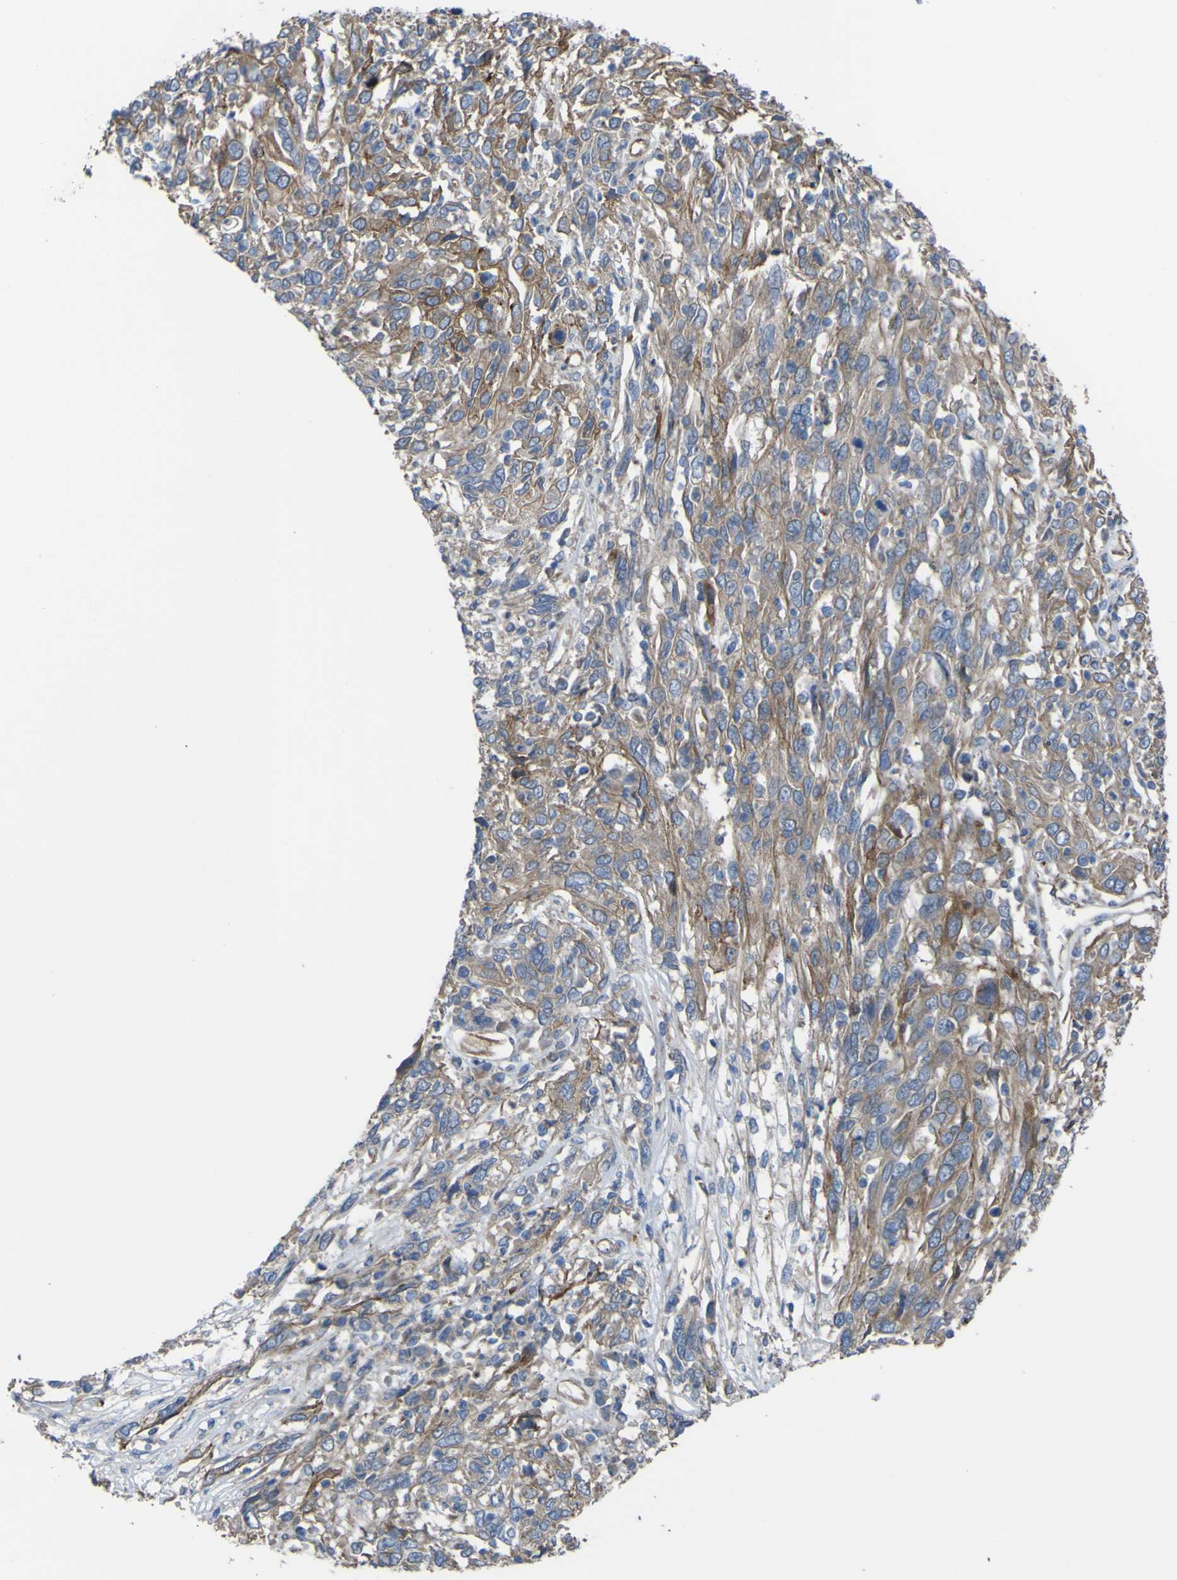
{"staining": {"intensity": "weak", "quantity": ">75%", "location": "cytoplasmic/membranous"}, "tissue": "cervical cancer", "cell_type": "Tumor cells", "image_type": "cancer", "snomed": [{"axis": "morphology", "description": "Squamous cell carcinoma, NOS"}, {"axis": "topography", "description": "Cervix"}], "caption": "Human cervical cancer stained with a brown dye demonstrates weak cytoplasmic/membranous positive positivity in about >75% of tumor cells.", "gene": "FBXO30", "patient": {"sex": "female", "age": 46}}